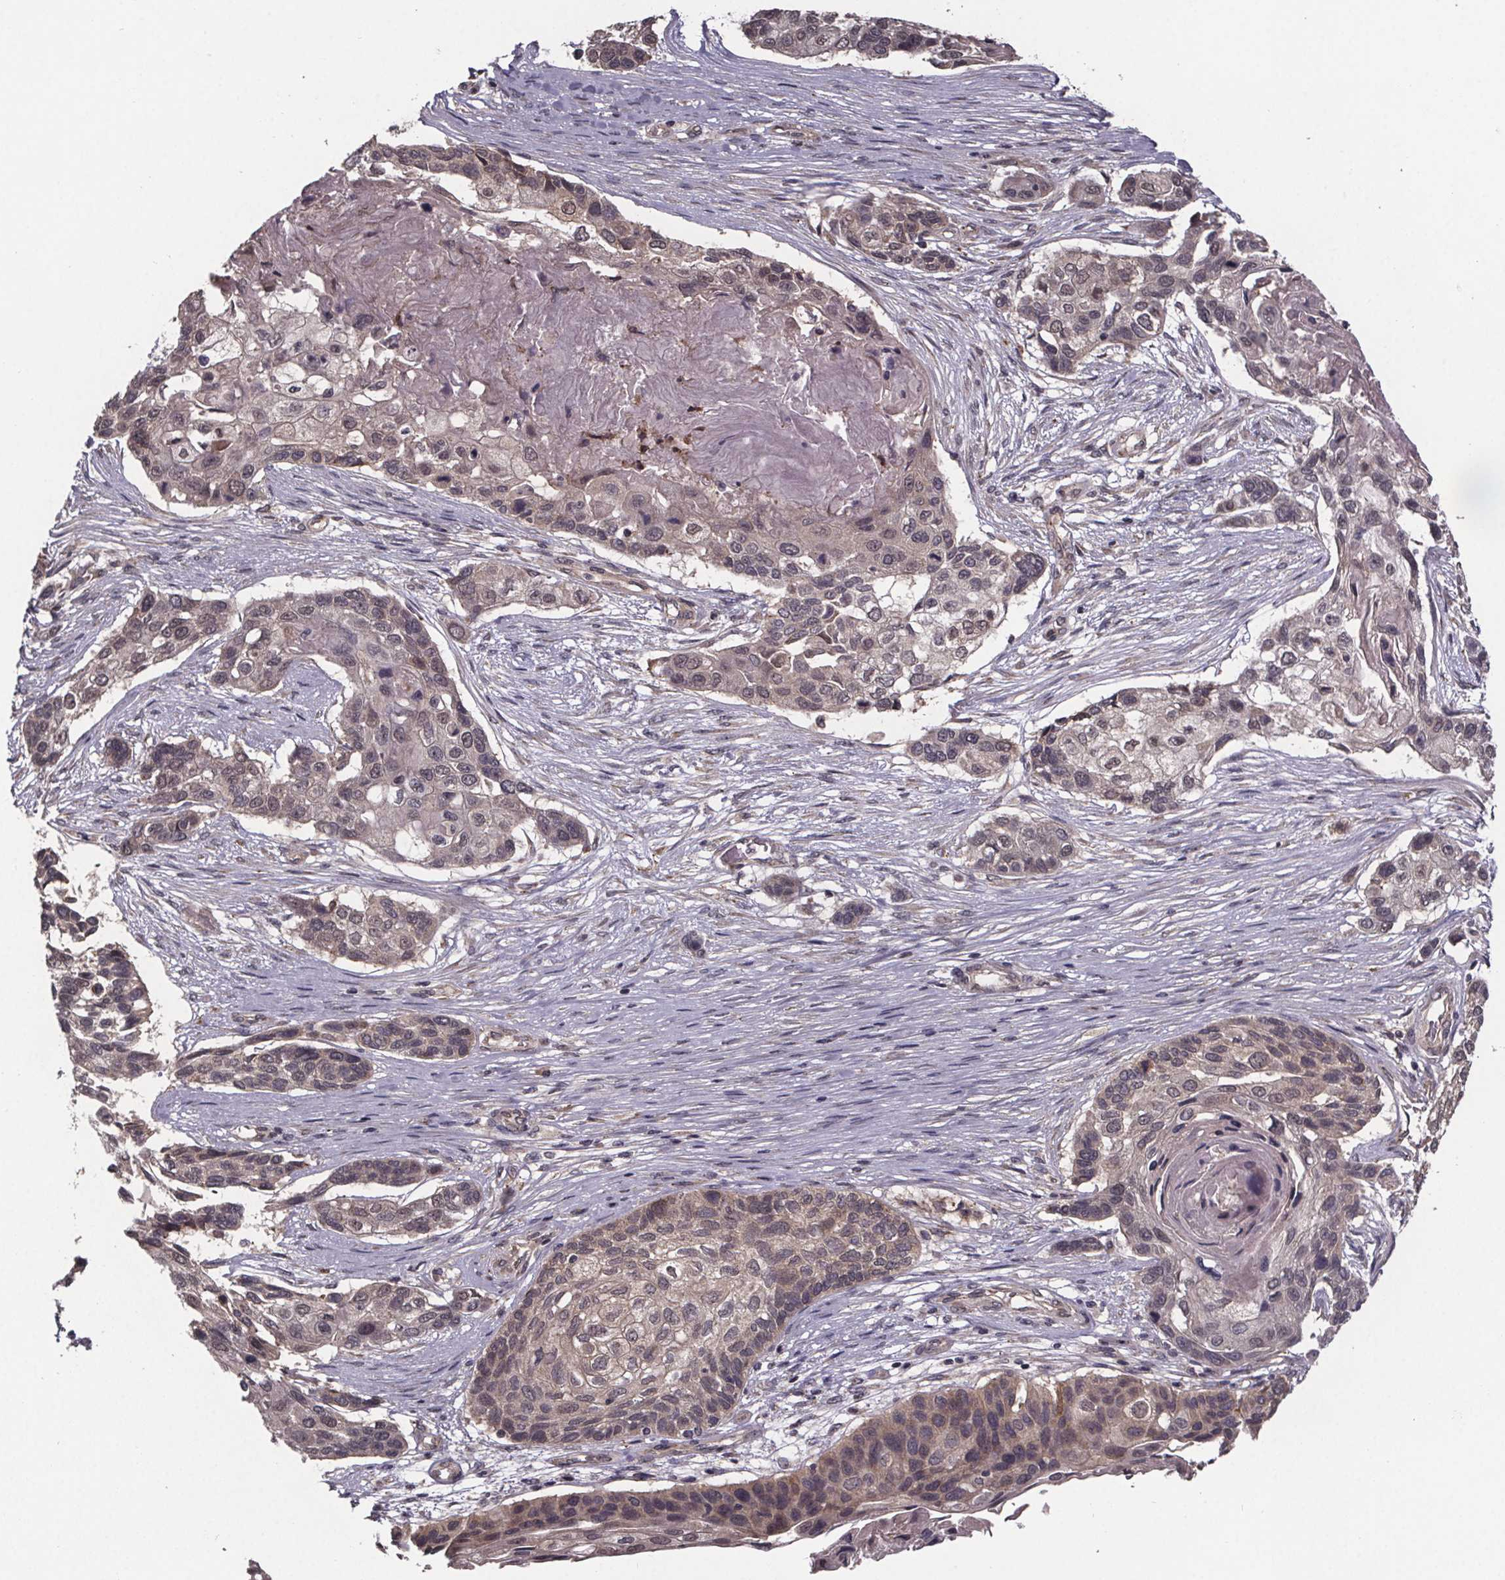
{"staining": {"intensity": "weak", "quantity": ">75%", "location": "cytoplasmic/membranous"}, "tissue": "lung cancer", "cell_type": "Tumor cells", "image_type": "cancer", "snomed": [{"axis": "morphology", "description": "Squamous cell carcinoma, NOS"}, {"axis": "topography", "description": "Lung"}], "caption": "This histopathology image displays lung cancer (squamous cell carcinoma) stained with immunohistochemistry to label a protein in brown. The cytoplasmic/membranous of tumor cells show weak positivity for the protein. Nuclei are counter-stained blue.", "gene": "SAT1", "patient": {"sex": "male", "age": 69}}